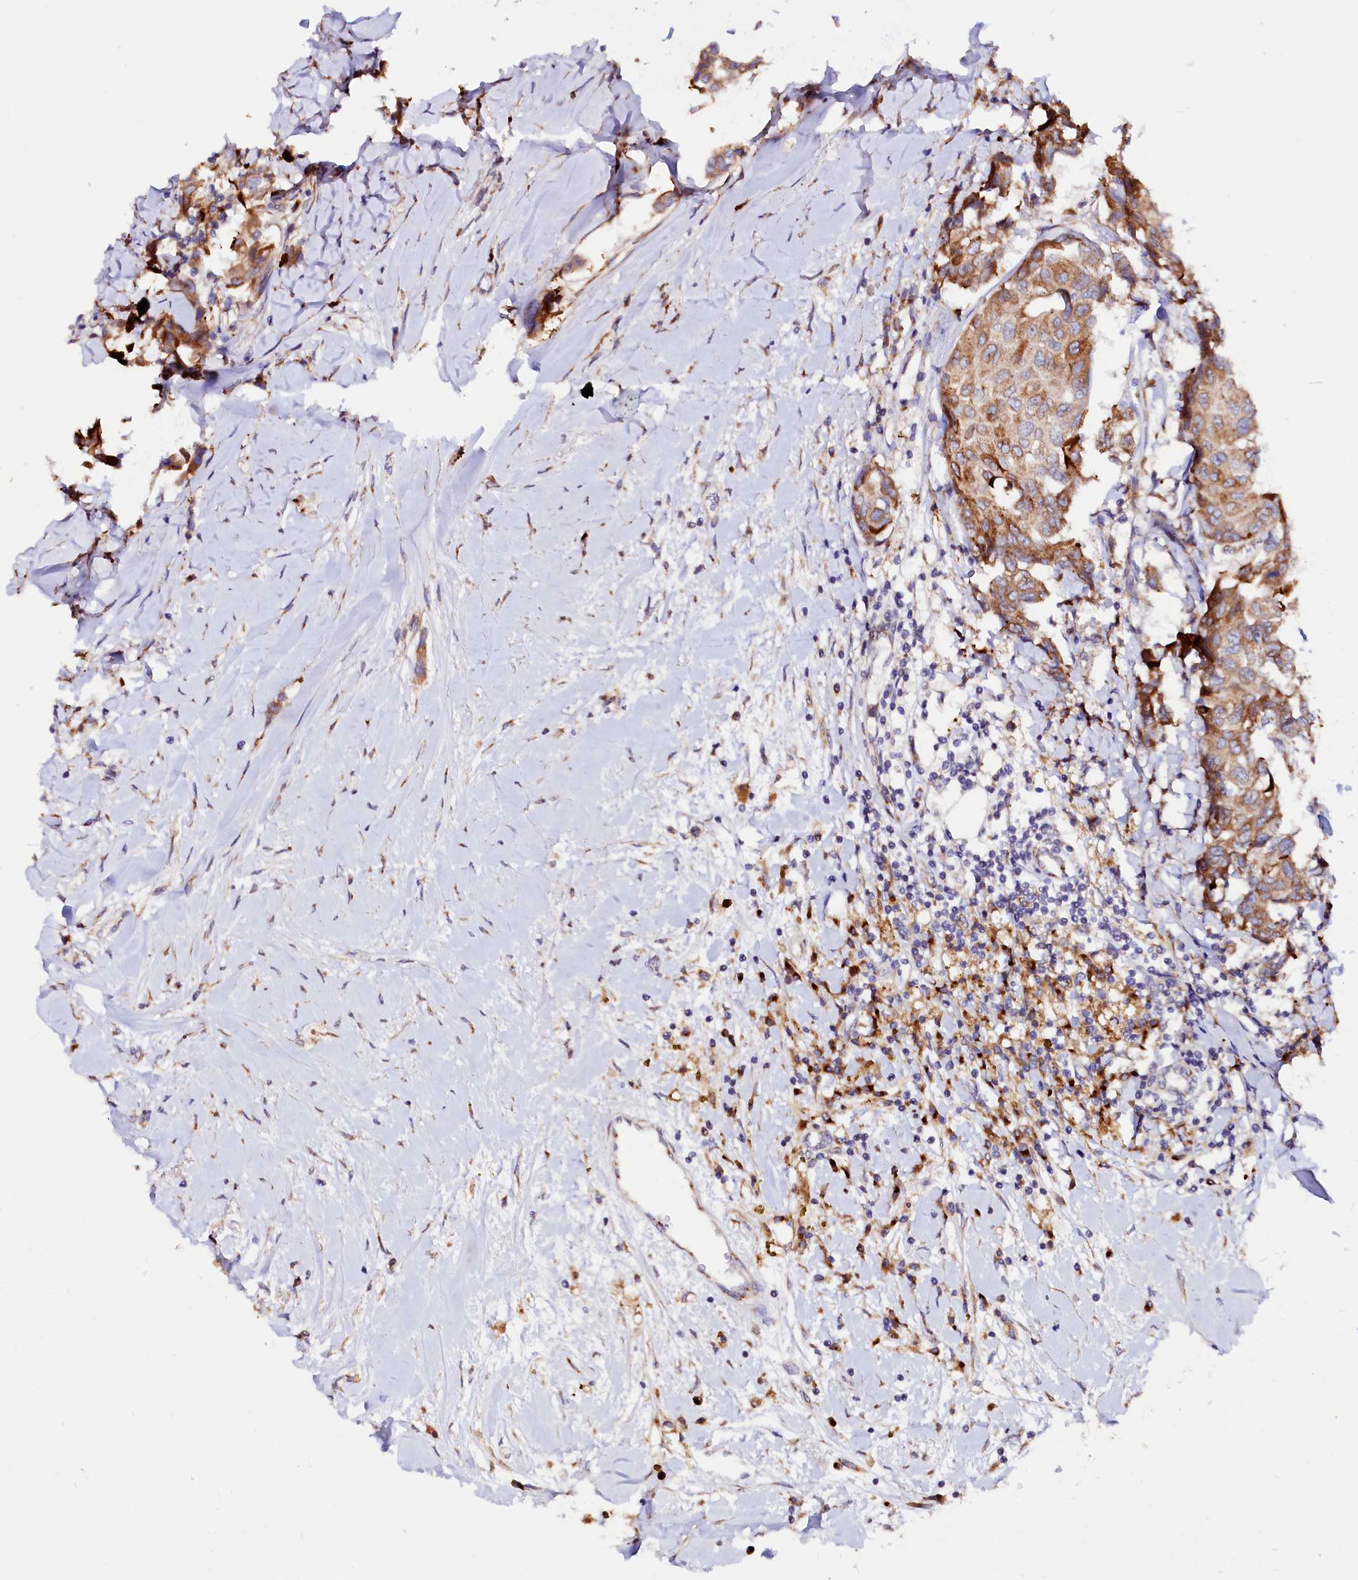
{"staining": {"intensity": "moderate", "quantity": "25%-75%", "location": "cytoplasmic/membranous"}, "tissue": "breast cancer", "cell_type": "Tumor cells", "image_type": "cancer", "snomed": [{"axis": "morphology", "description": "Duct carcinoma"}, {"axis": "topography", "description": "Breast"}], "caption": "Immunohistochemical staining of breast cancer shows medium levels of moderate cytoplasmic/membranous protein positivity in about 25%-75% of tumor cells.", "gene": "LMAN1", "patient": {"sex": "female", "age": 80}}